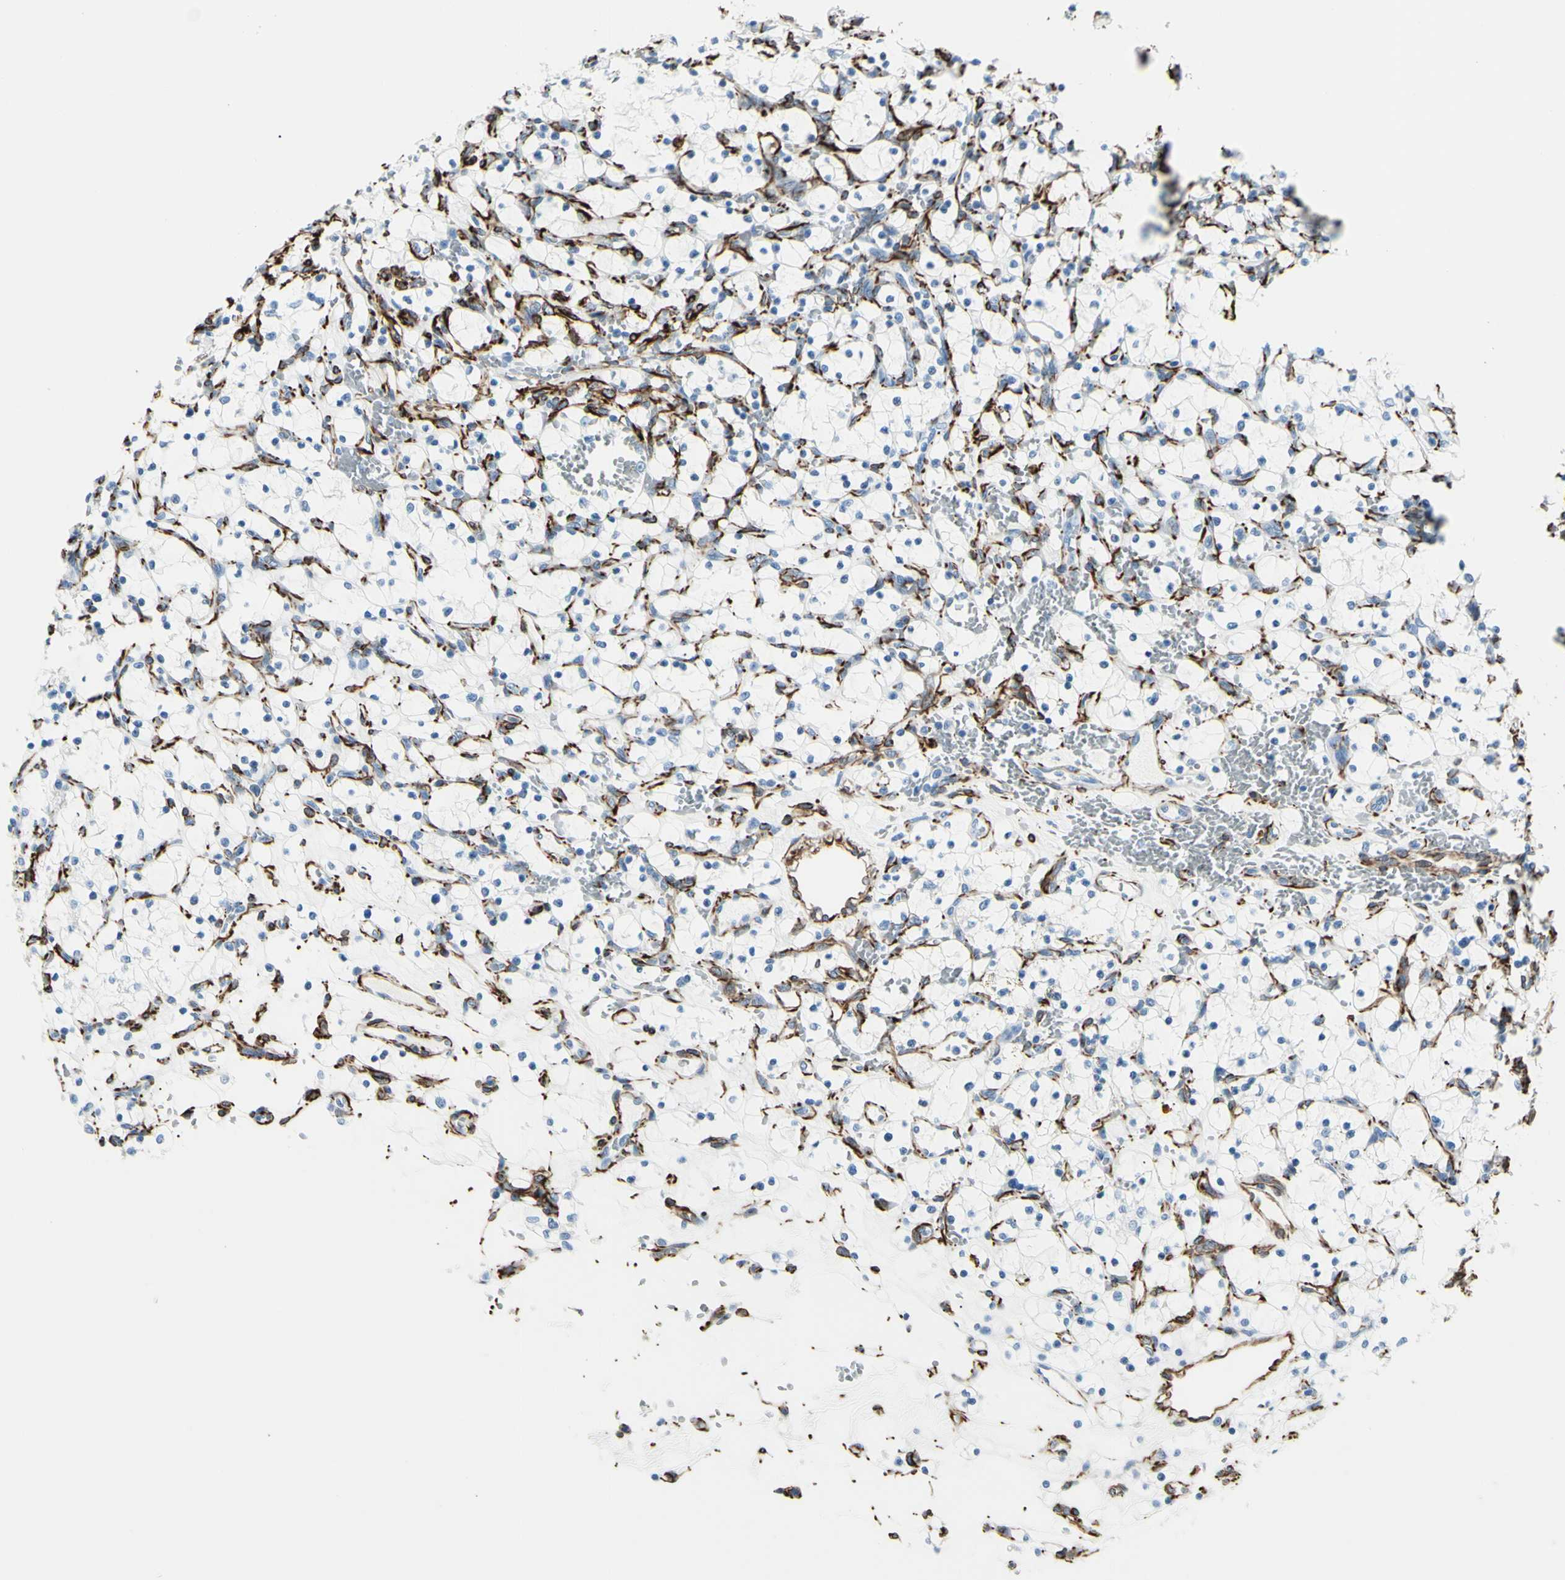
{"staining": {"intensity": "negative", "quantity": "none", "location": "none"}, "tissue": "renal cancer", "cell_type": "Tumor cells", "image_type": "cancer", "snomed": [{"axis": "morphology", "description": "Adenocarcinoma, NOS"}, {"axis": "topography", "description": "Kidney"}], "caption": "This is an IHC micrograph of human renal cancer. There is no positivity in tumor cells.", "gene": "PTH2R", "patient": {"sex": "female", "age": 69}}